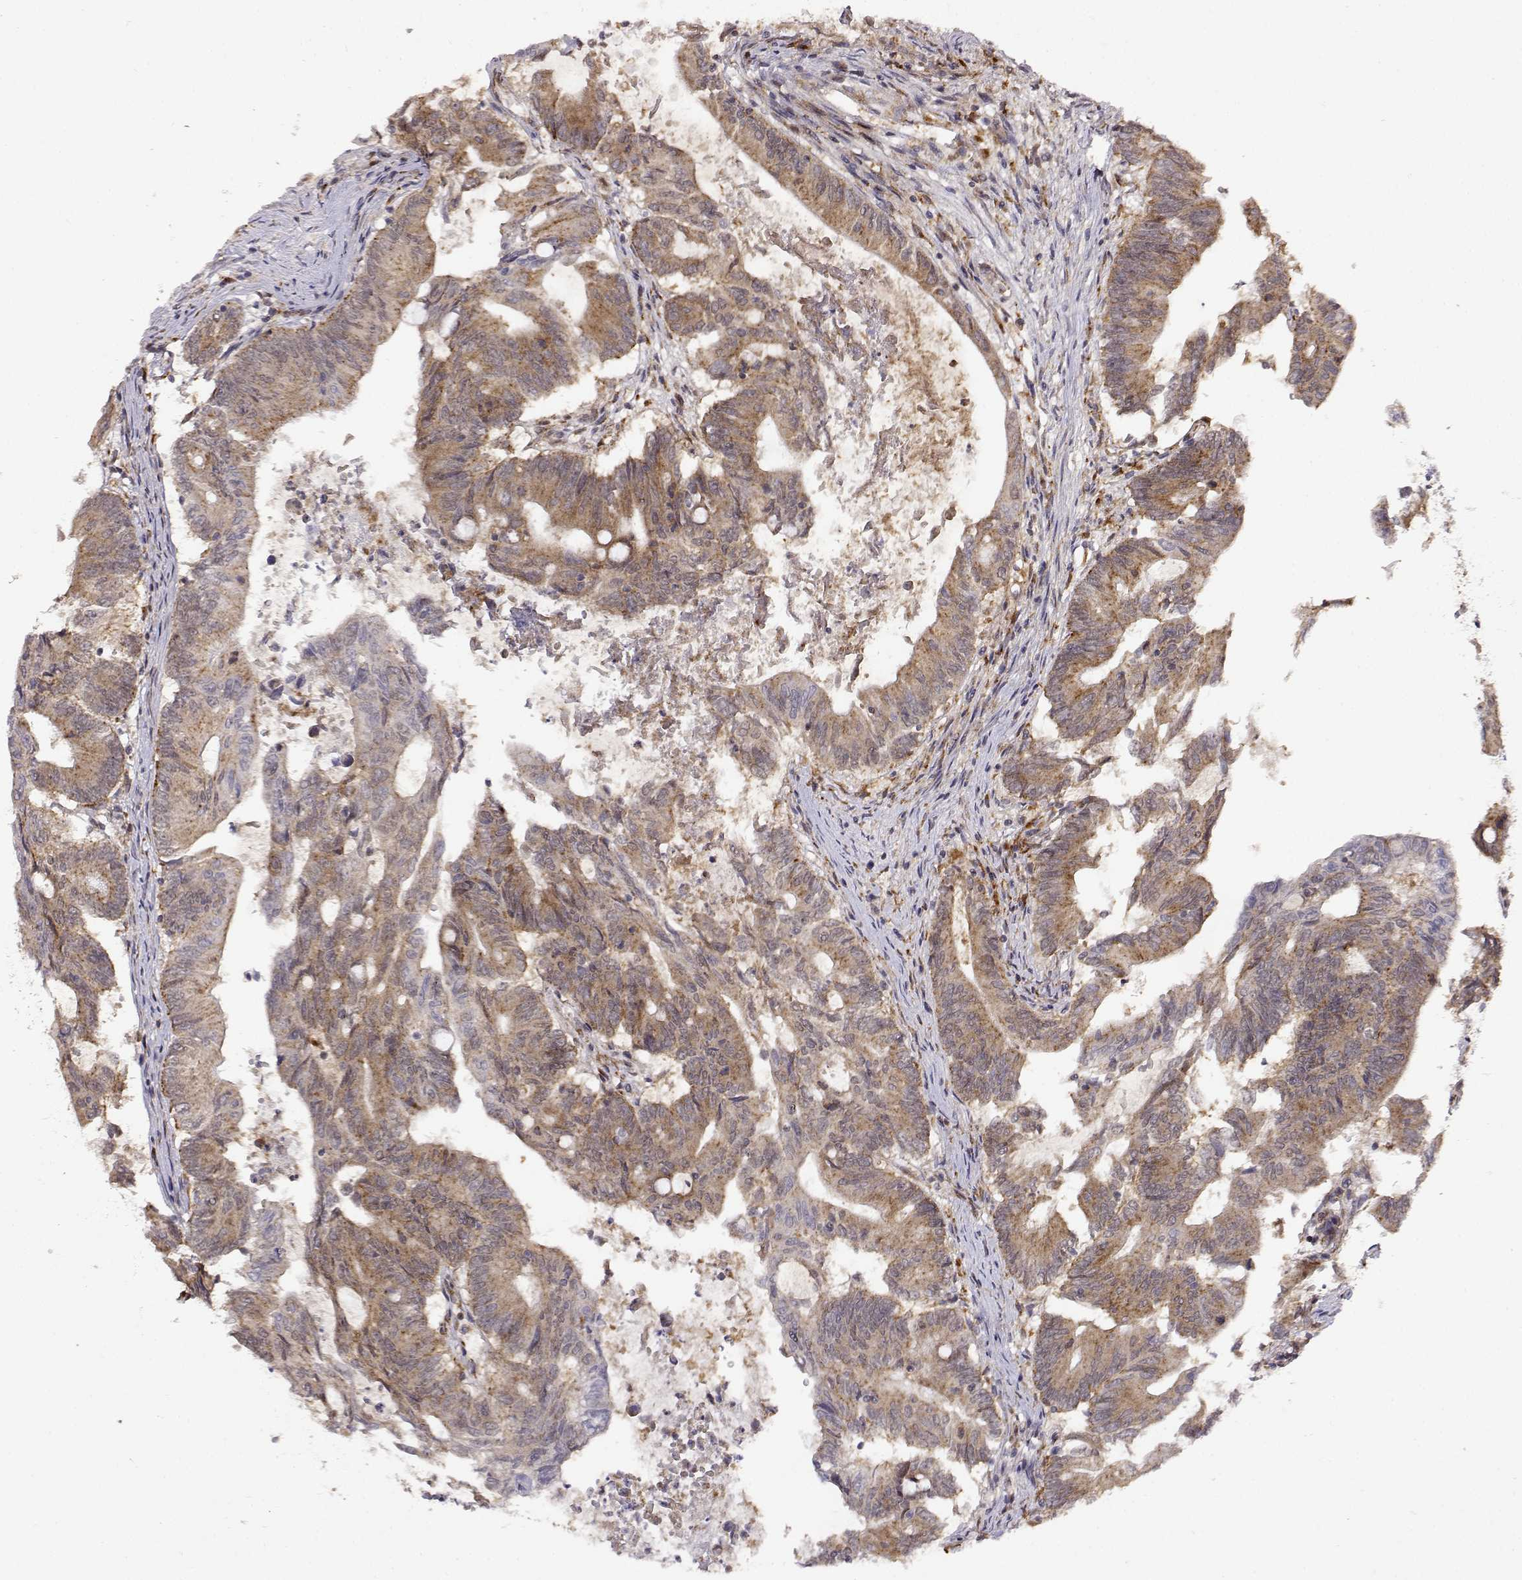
{"staining": {"intensity": "weak", "quantity": ">75%", "location": "cytoplasmic/membranous"}, "tissue": "colorectal cancer", "cell_type": "Tumor cells", "image_type": "cancer", "snomed": [{"axis": "morphology", "description": "Adenocarcinoma, NOS"}, {"axis": "topography", "description": "Colon"}], "caption": "Immunohistochemistry of adenocarcinoma (colorectal) reveals low levels of weak cytoplasmic/membranous positivity in approximately >75% of tumor cells.", "gene": "RNF13", "patient": {"sex": "female", "age": 70}}